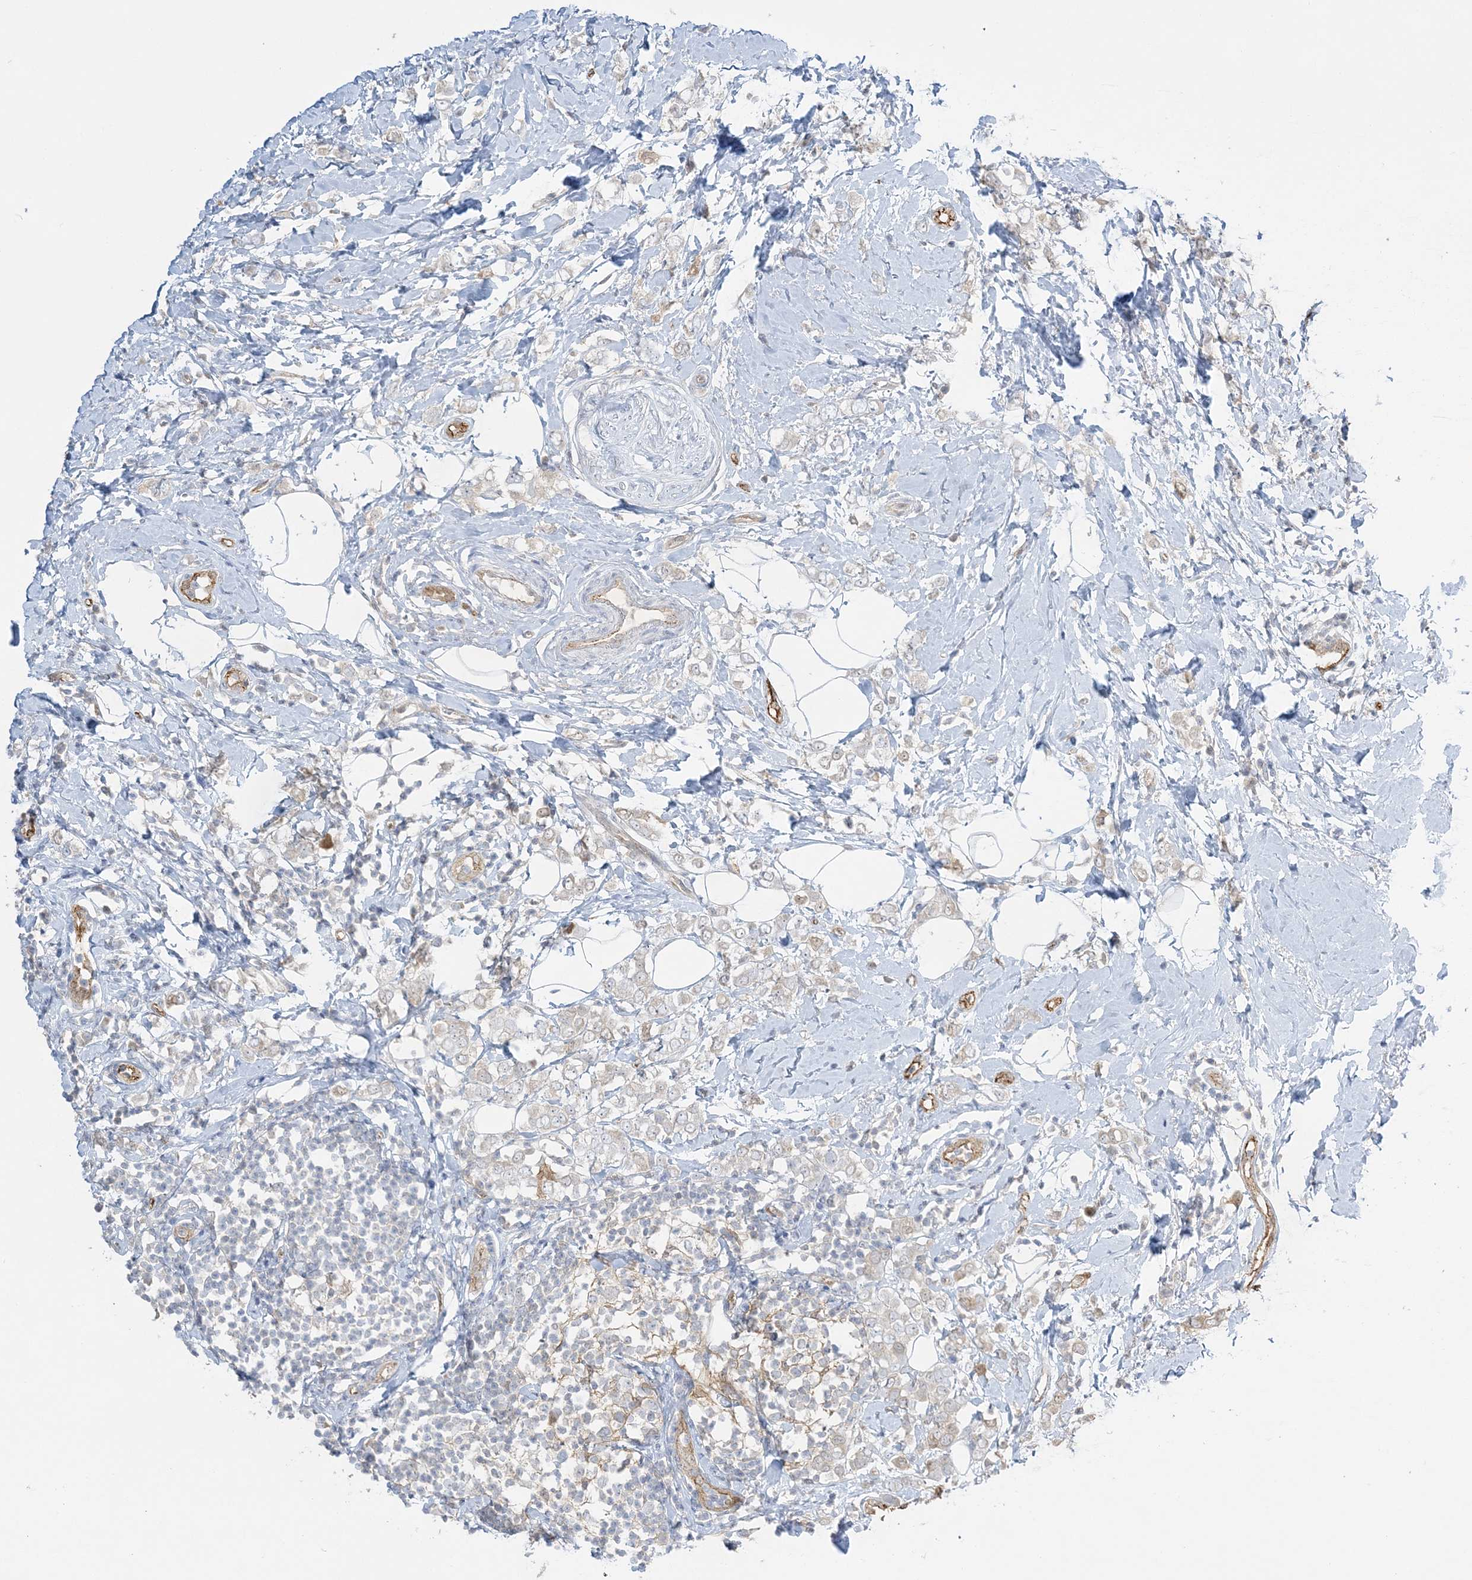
{"staining": {"intensity": "weak", "quantity": "<25%", "location": "cytoplasmic/membranous"}, "tissue": "breast cancer", "cell_type": "Tumor cells", "image_type": "cancer", "snomed": [{"axis": "morphology", "description": "Lobular carcinoma"}, {"axis": "topography", "description": "Breast"}], "caption": "Immunohistochemistry (IHC) of breast cancer (lobular carcinoma) shows no staining in tumor cells.", "gene": "INPP1", "patient": {"sex": "female", "age": 47}}